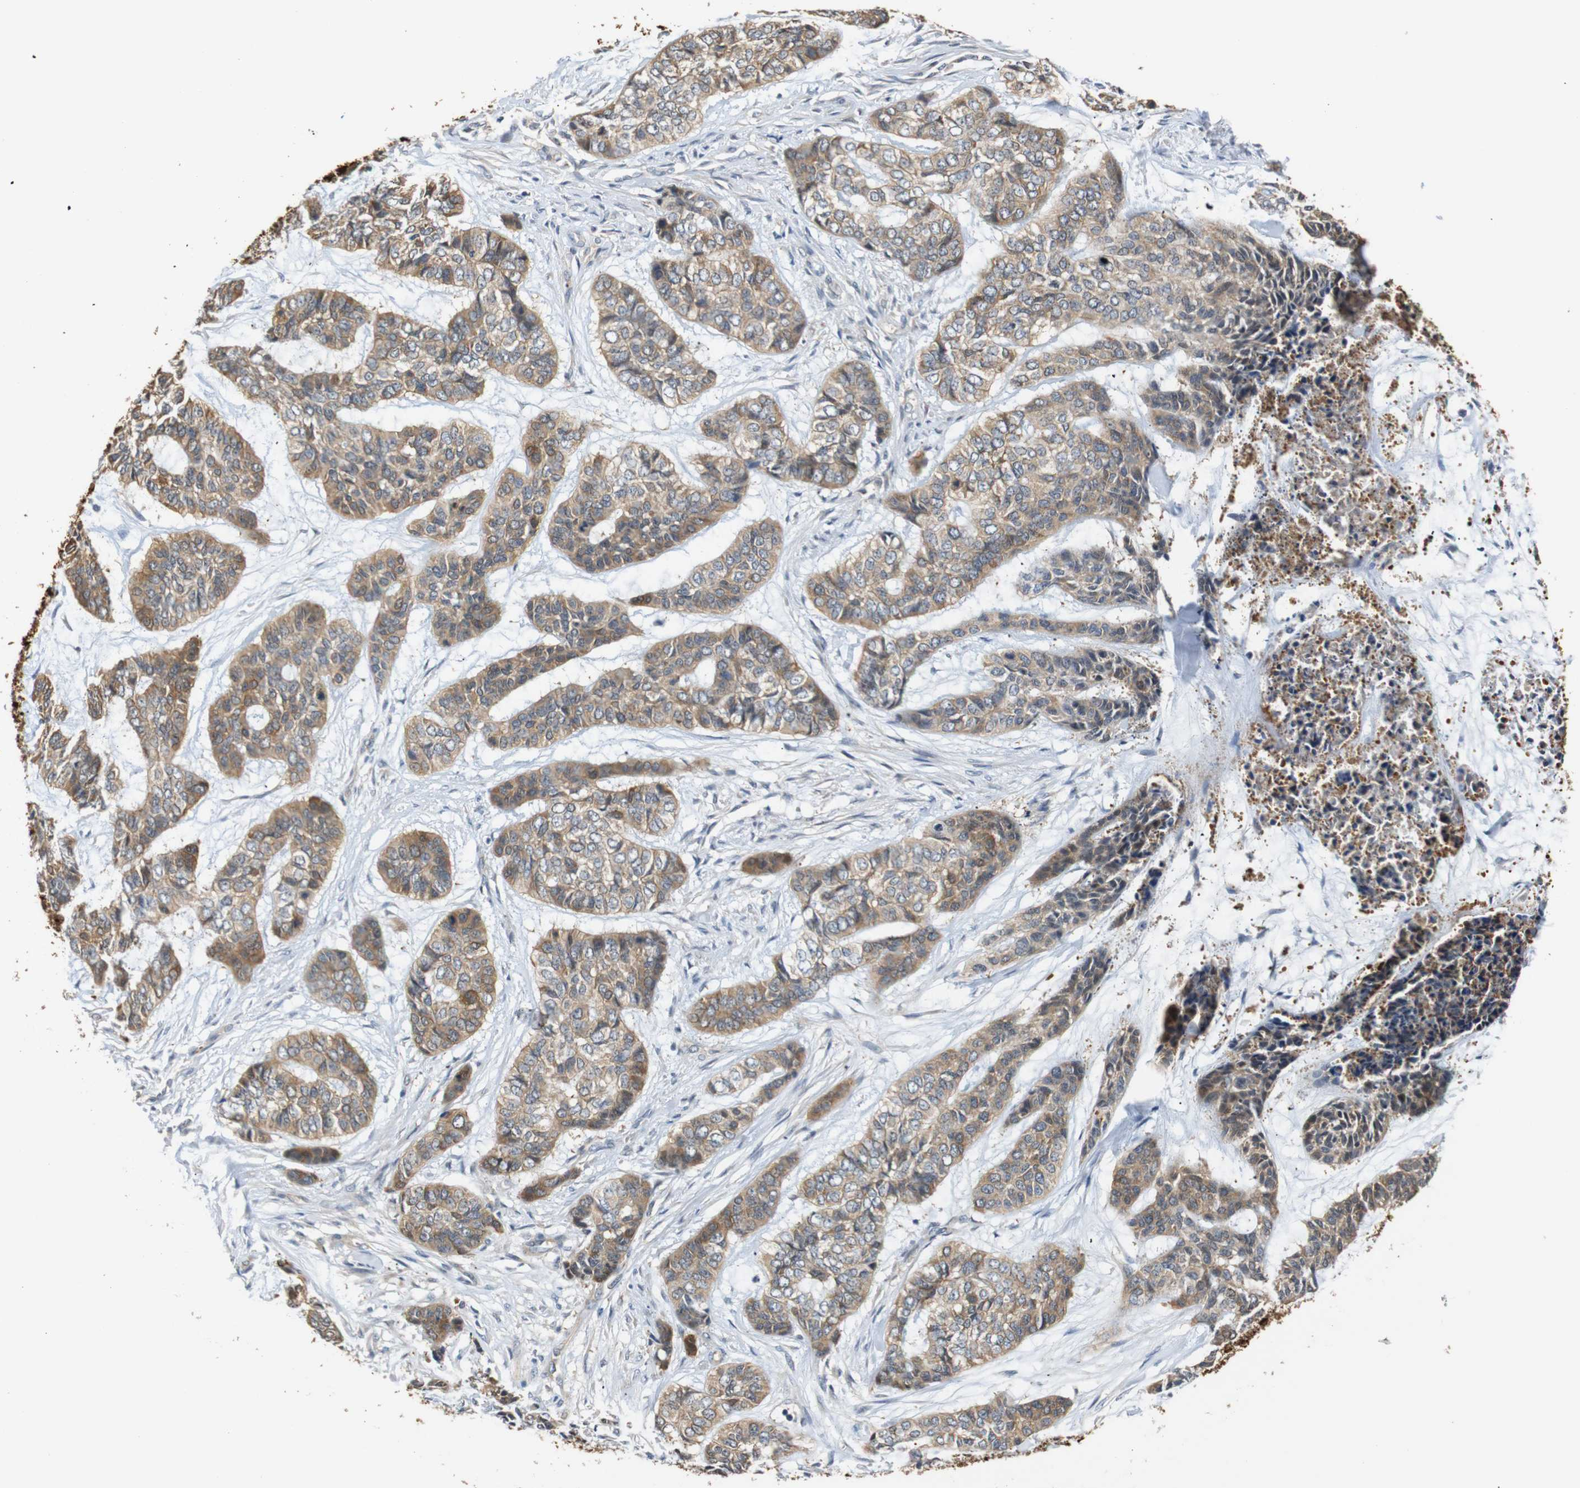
{"staining": {"intensity": "moderate", "quantity": ">75%", "location": "cytoplasmic/membranous"}, "tissue": "skin cancer", "cell_type": "Tumor cells", "image_type": "cancer", "snomed": [{"axis": "morphology", "description": "Basal cell carcinoma"}, {"axis": "topography", "description": "Skin"}], "caption": "DAB immunohistochemical staining of skin basal cell carcinoma displays moderate cytoplasmic/membranous protein positivity in about >75% of tumor cells.", "gene": "SFN", "patient": {"sex": "female", "age": 64}}